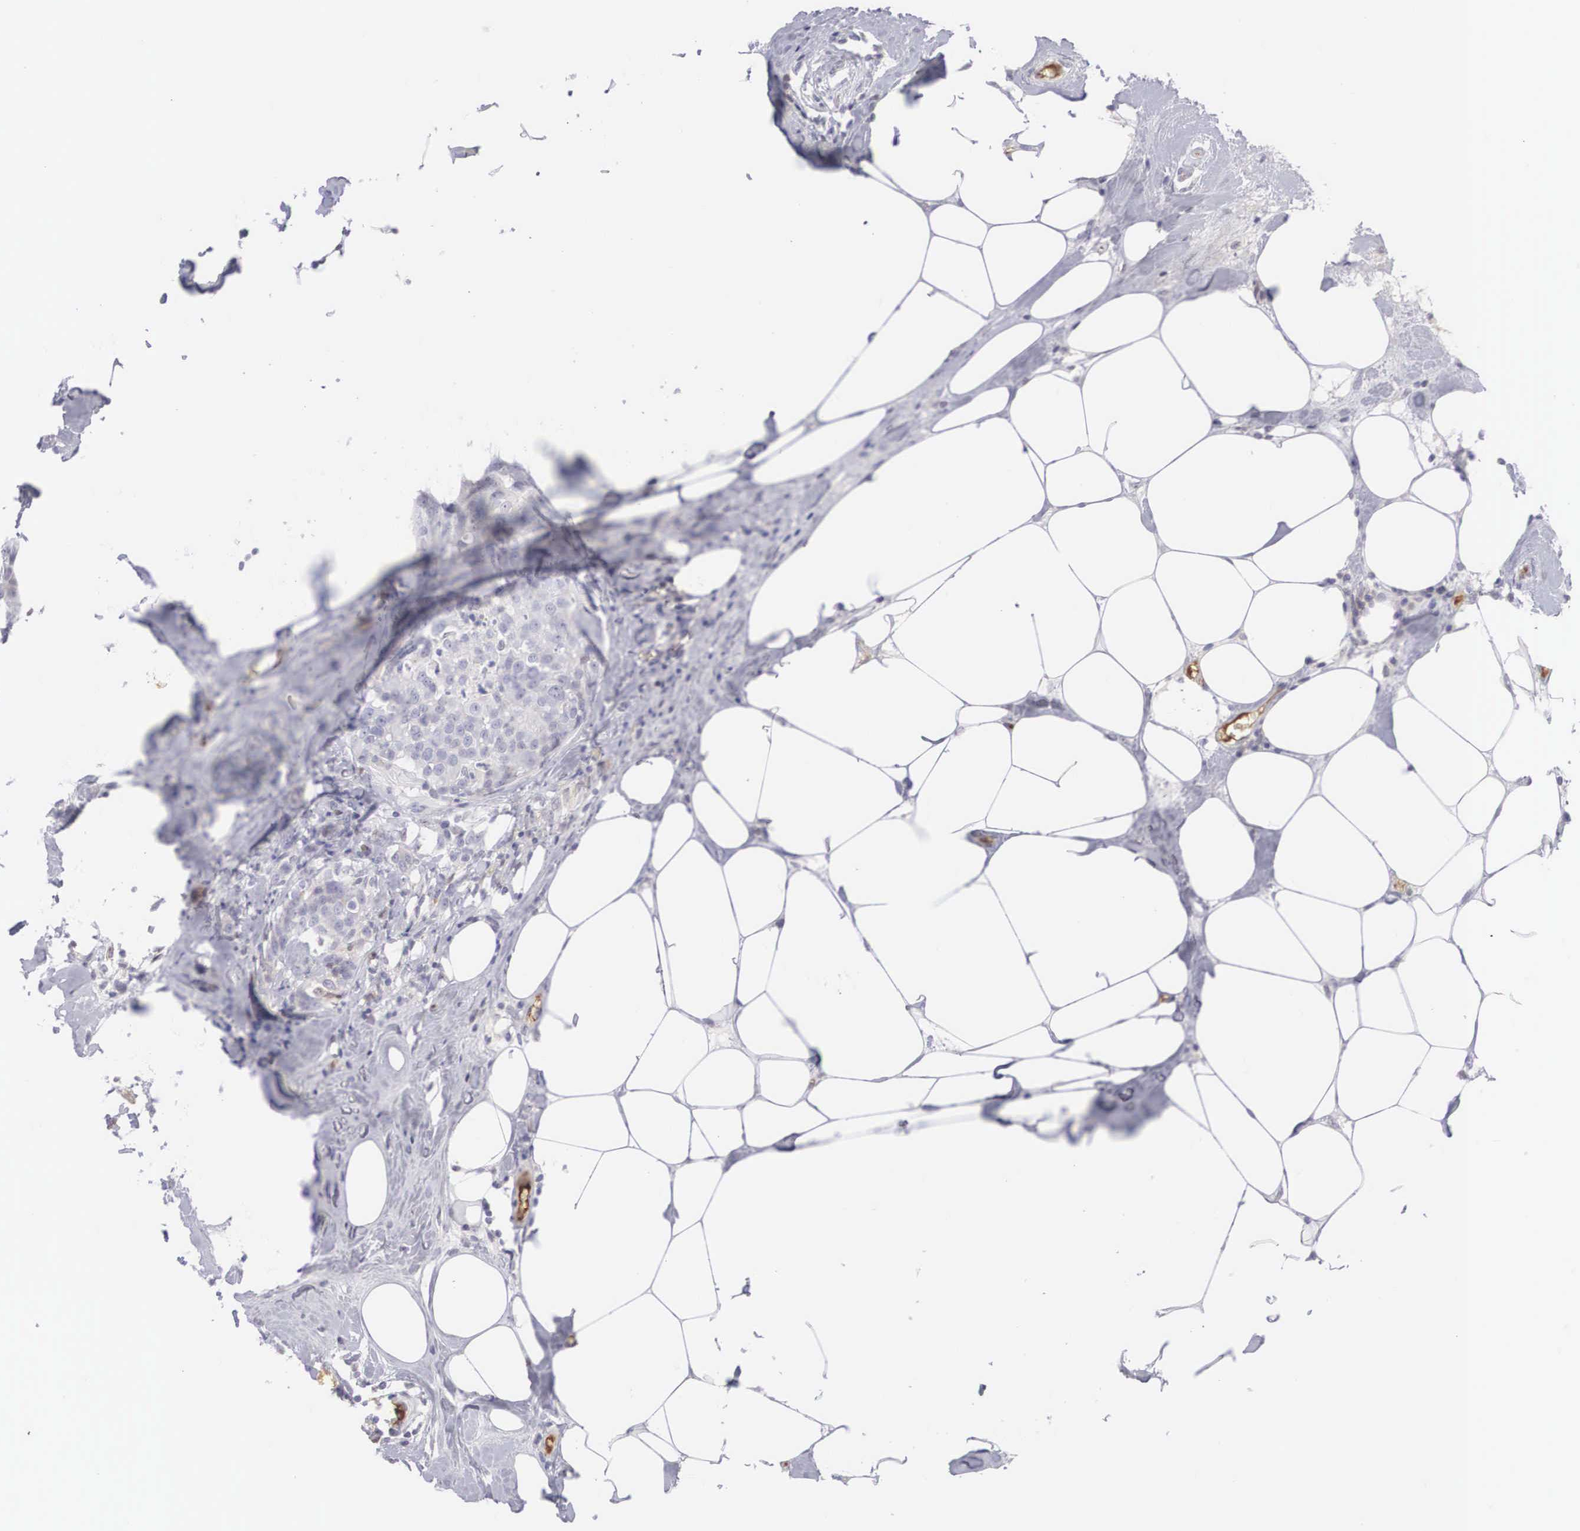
{"staining": {"intensity": "weak", "quantity": "<25%", "location": "cytoplasmic/membranous"}, "tissue": "breast cancer", "cell_type": "Tumor cells", "image_type": "cancer", "snomed": [{"axis": "morphology", "description": "Duct carcinoma"}, {"axis": "topography", "description": "Breast"}], "caption": "IHC histopathology image of neoplastic tissue: human infiltrating ductal carcinoma (breast) stained with DAB (3,3'-diaminobenzidine) exhibits no significant protein staining in tumor cells.", "gene": "RBPJ", "patient": {"sex": "female", "age": 45}}